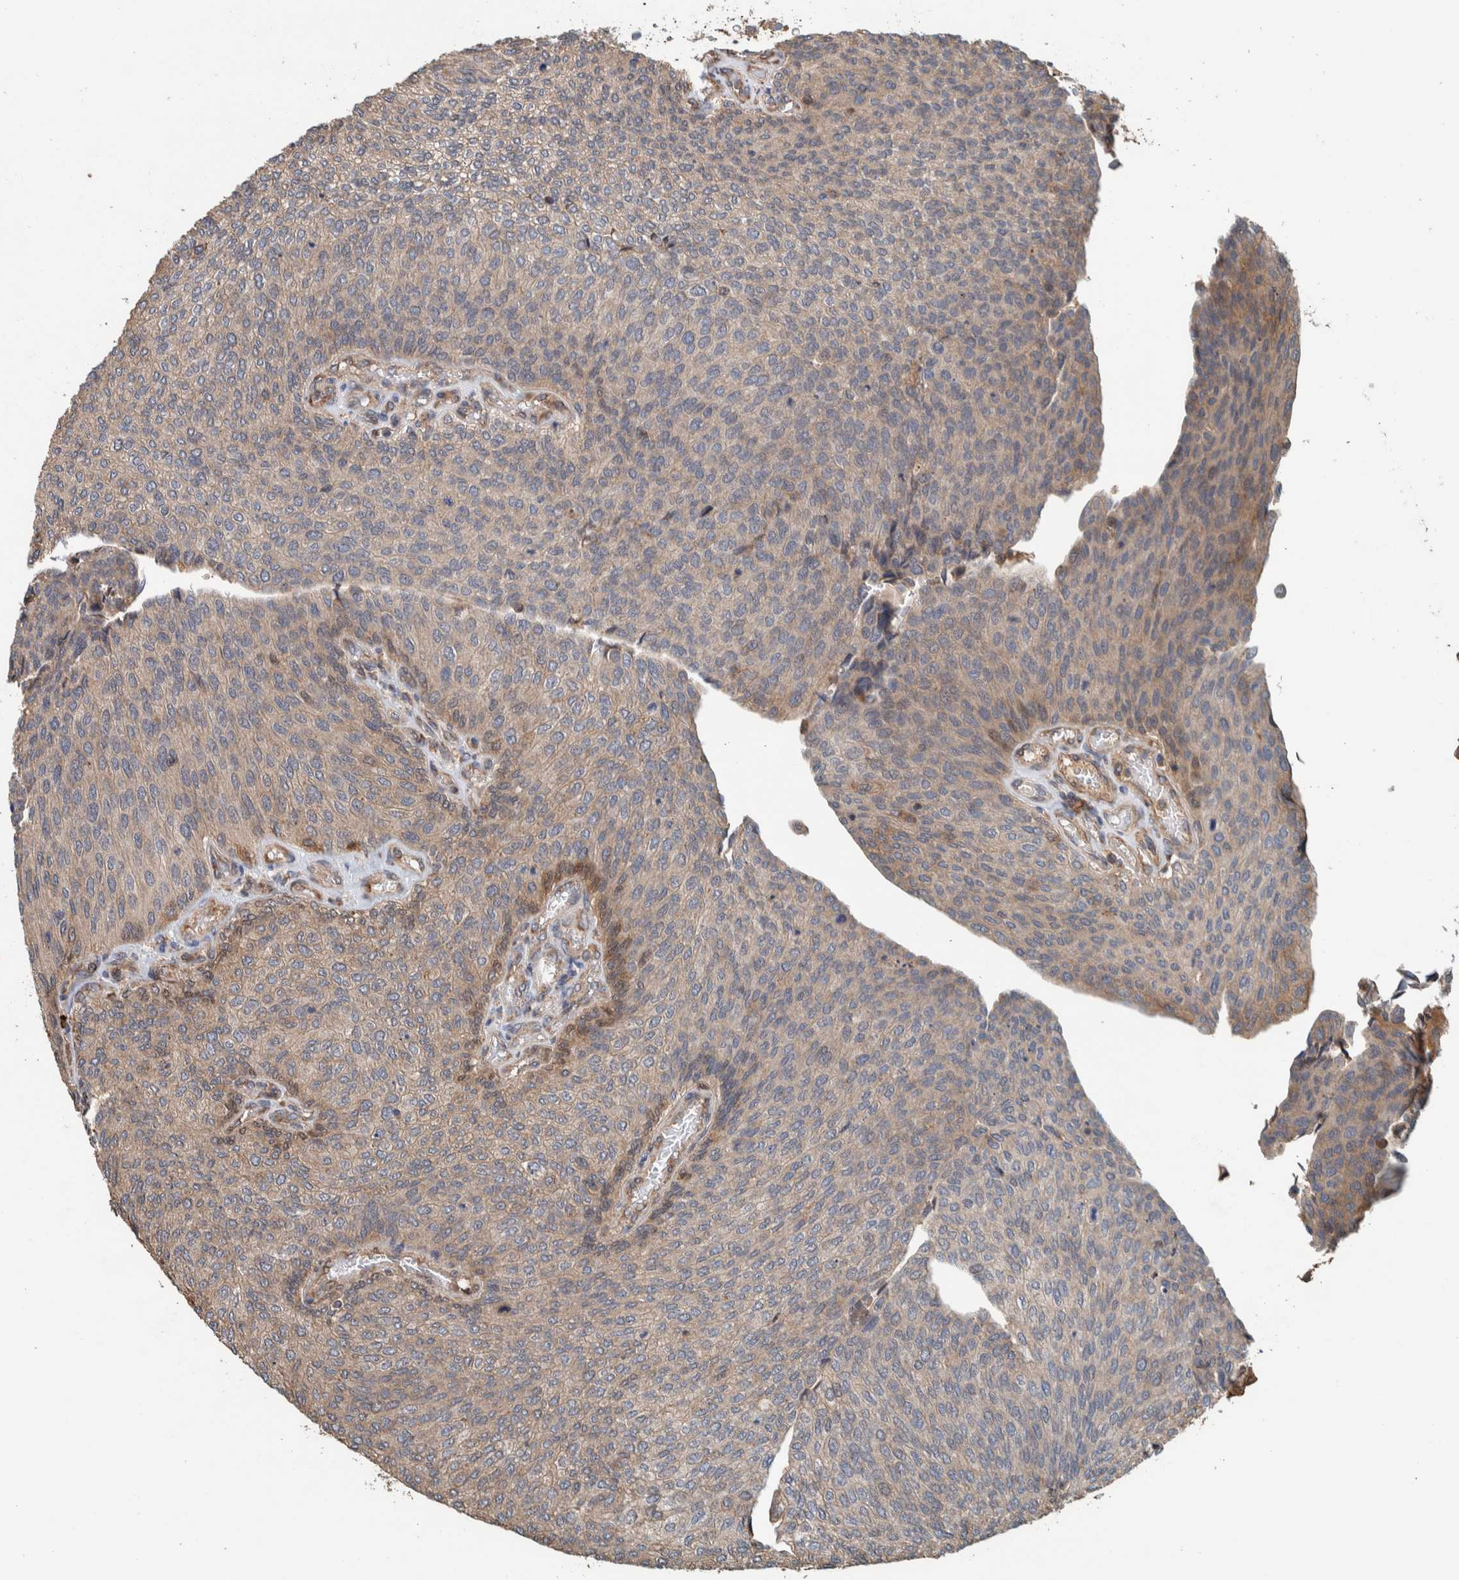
{"staining": {"intensity": "weak", "quantity": ">75%", "location": "cytoplasmic/membranous"}, "tissue": "urothelial cancer", "cell_type": "Tumor cells", "image_type": "cancer", "snomed": [{"axis": "morphology", "description": "Urothelial carcinoma, Low grade"}, {"axis": "topography", "description": "Urinary bladder"}], "caption": "High-power microscopy captured an IHC histopathology image of urothelial carcinoma (low-grade), revealing weak cytoplasmic/membranous staining in approximately >75% of tumor cells.", "gene": "PLA2G3", "patient": {"sex": "female", "age": 79}}